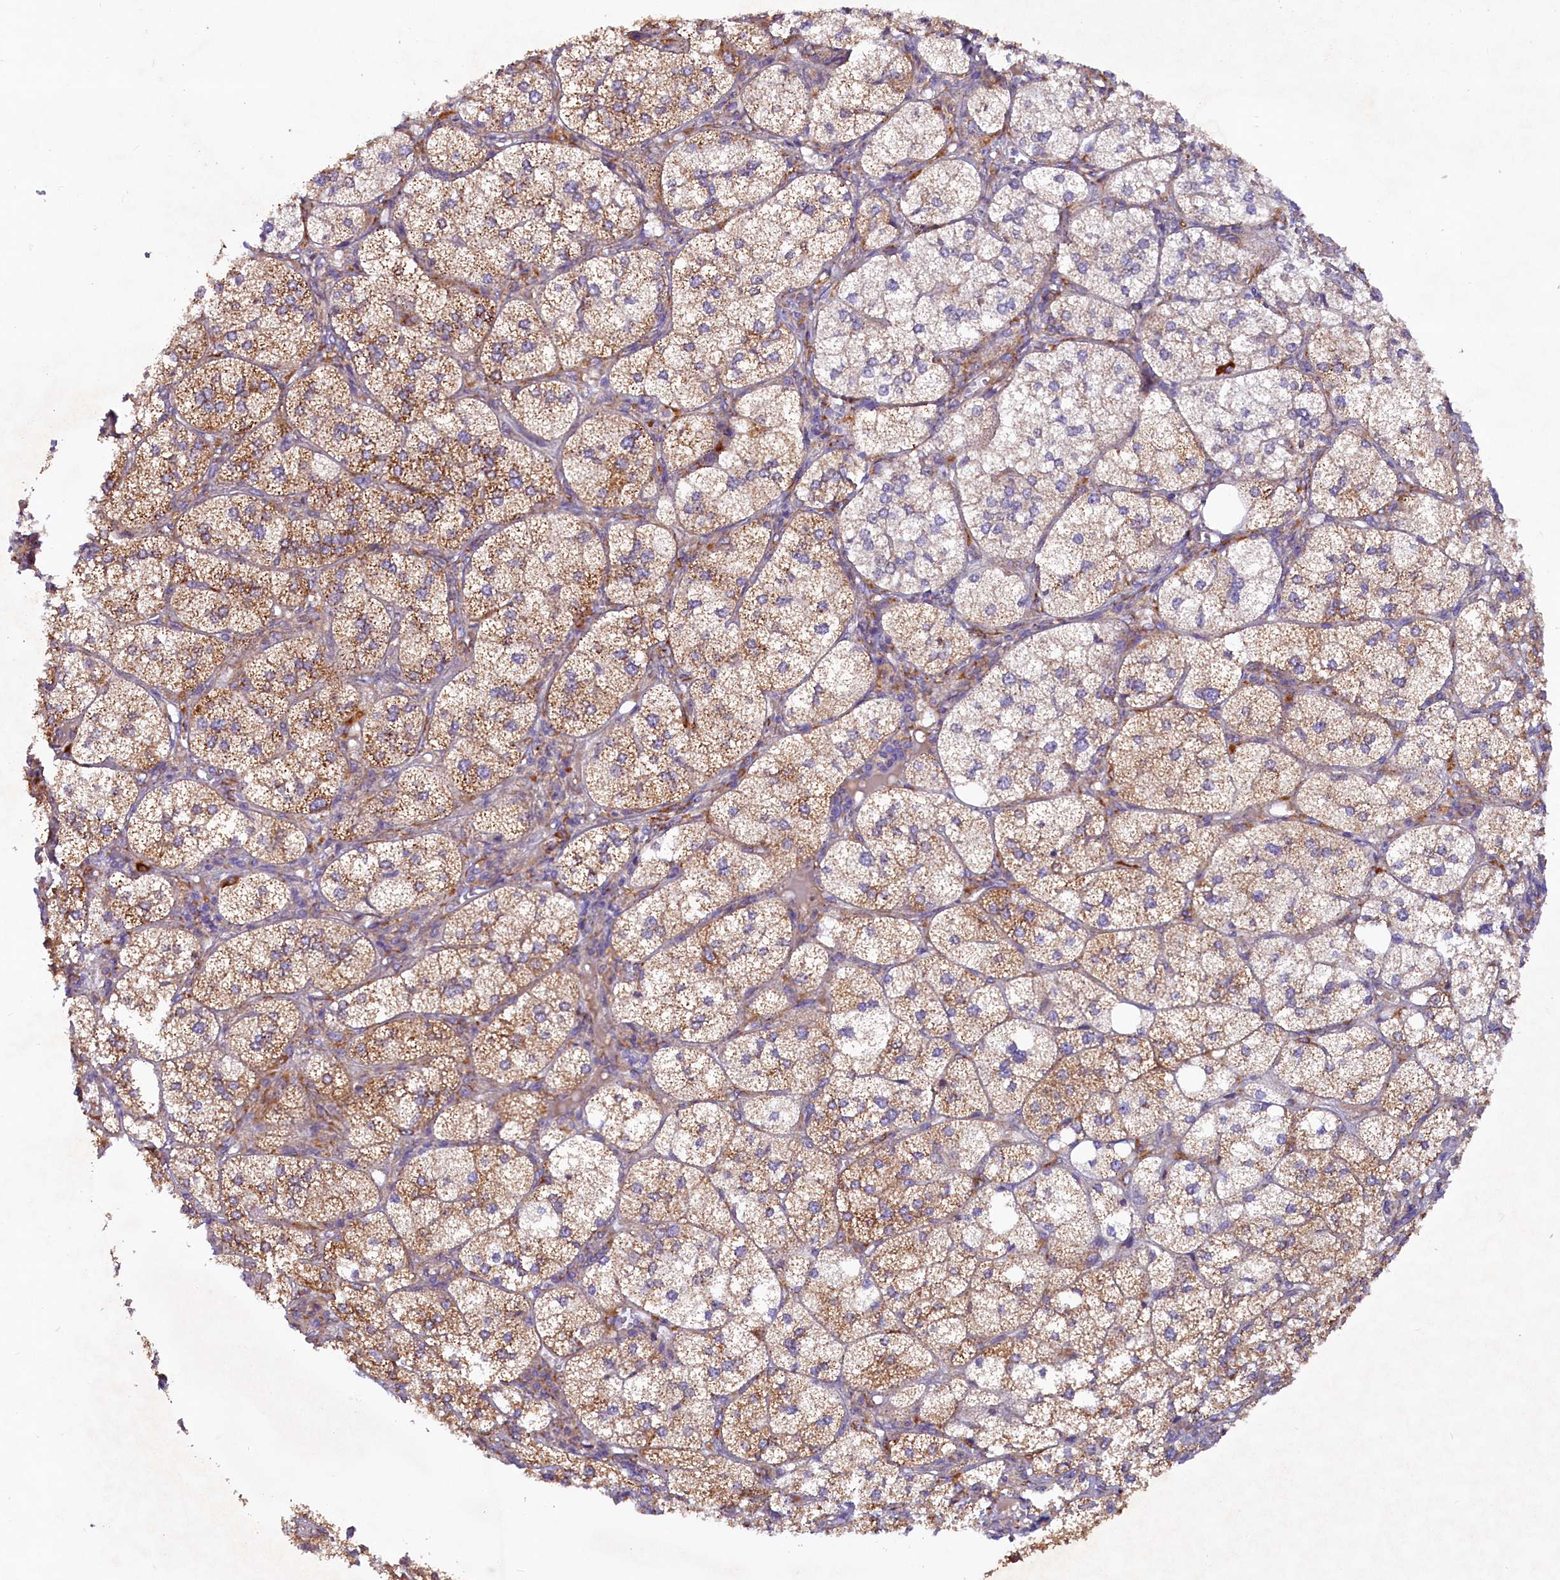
{"staining": {"intensity": "strong", "quantity": "25%-75%", "location": "cytoplasmic/membranous"}, "tissue": "adrenal gland", "cell_type": "Glandular cells", "image_type": "normal", "snomed": [{"axis": "morphology", "description": "Normal tissue, NOS"}, {"axis": "topography", "description": "Adrenal gland"}], "caption": "A high-resolution micrograph shows IHC staining of unremarkable adrenal gland, which exhibits strong cytoplasmic/membranous expression in approximately 25%-75% of glandular cells.", "gene": "SSC5D", "patient": {"sex": "female", "age": 61}}